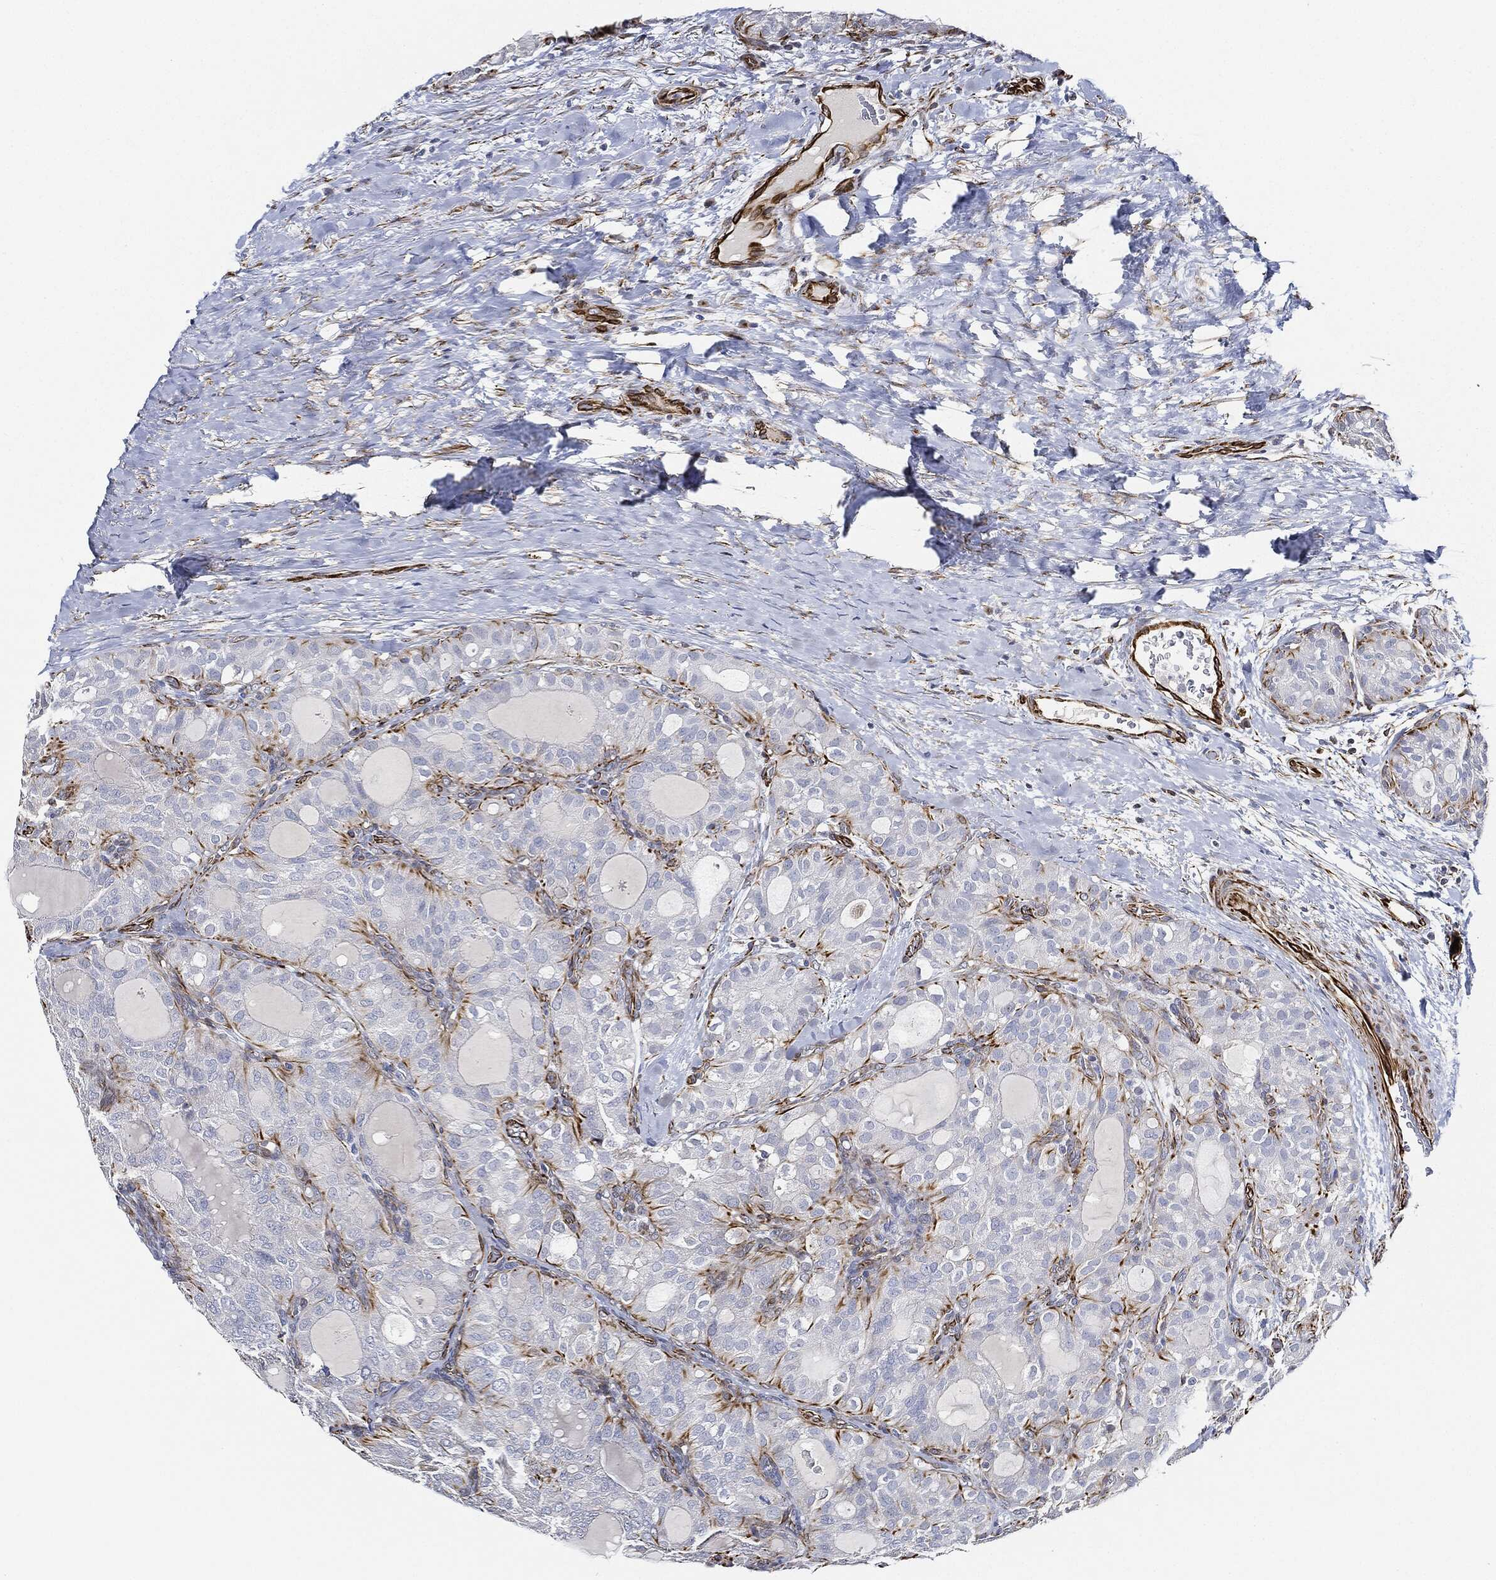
{"staining": {"intensity": "negative", "quantity": "none", "location": "none"}, "tissue": "thyroid cancer", "cell_type": "Tumor cells", "image_type": "cancer", "snomed": [{"axis": "morphology", "description": "Follicular adenoma carcinoma, NOS"}, {"axis": "topography", "description": "Thyroid gland"}], "caption": "Human thyroid follicular adenoma carcinoma stained for a protein using immunohistochemistry (IHC) exhibits no expression in tumor cells.", "gene": "THSD1", "patient": {"sex": "male", "age": 75}}